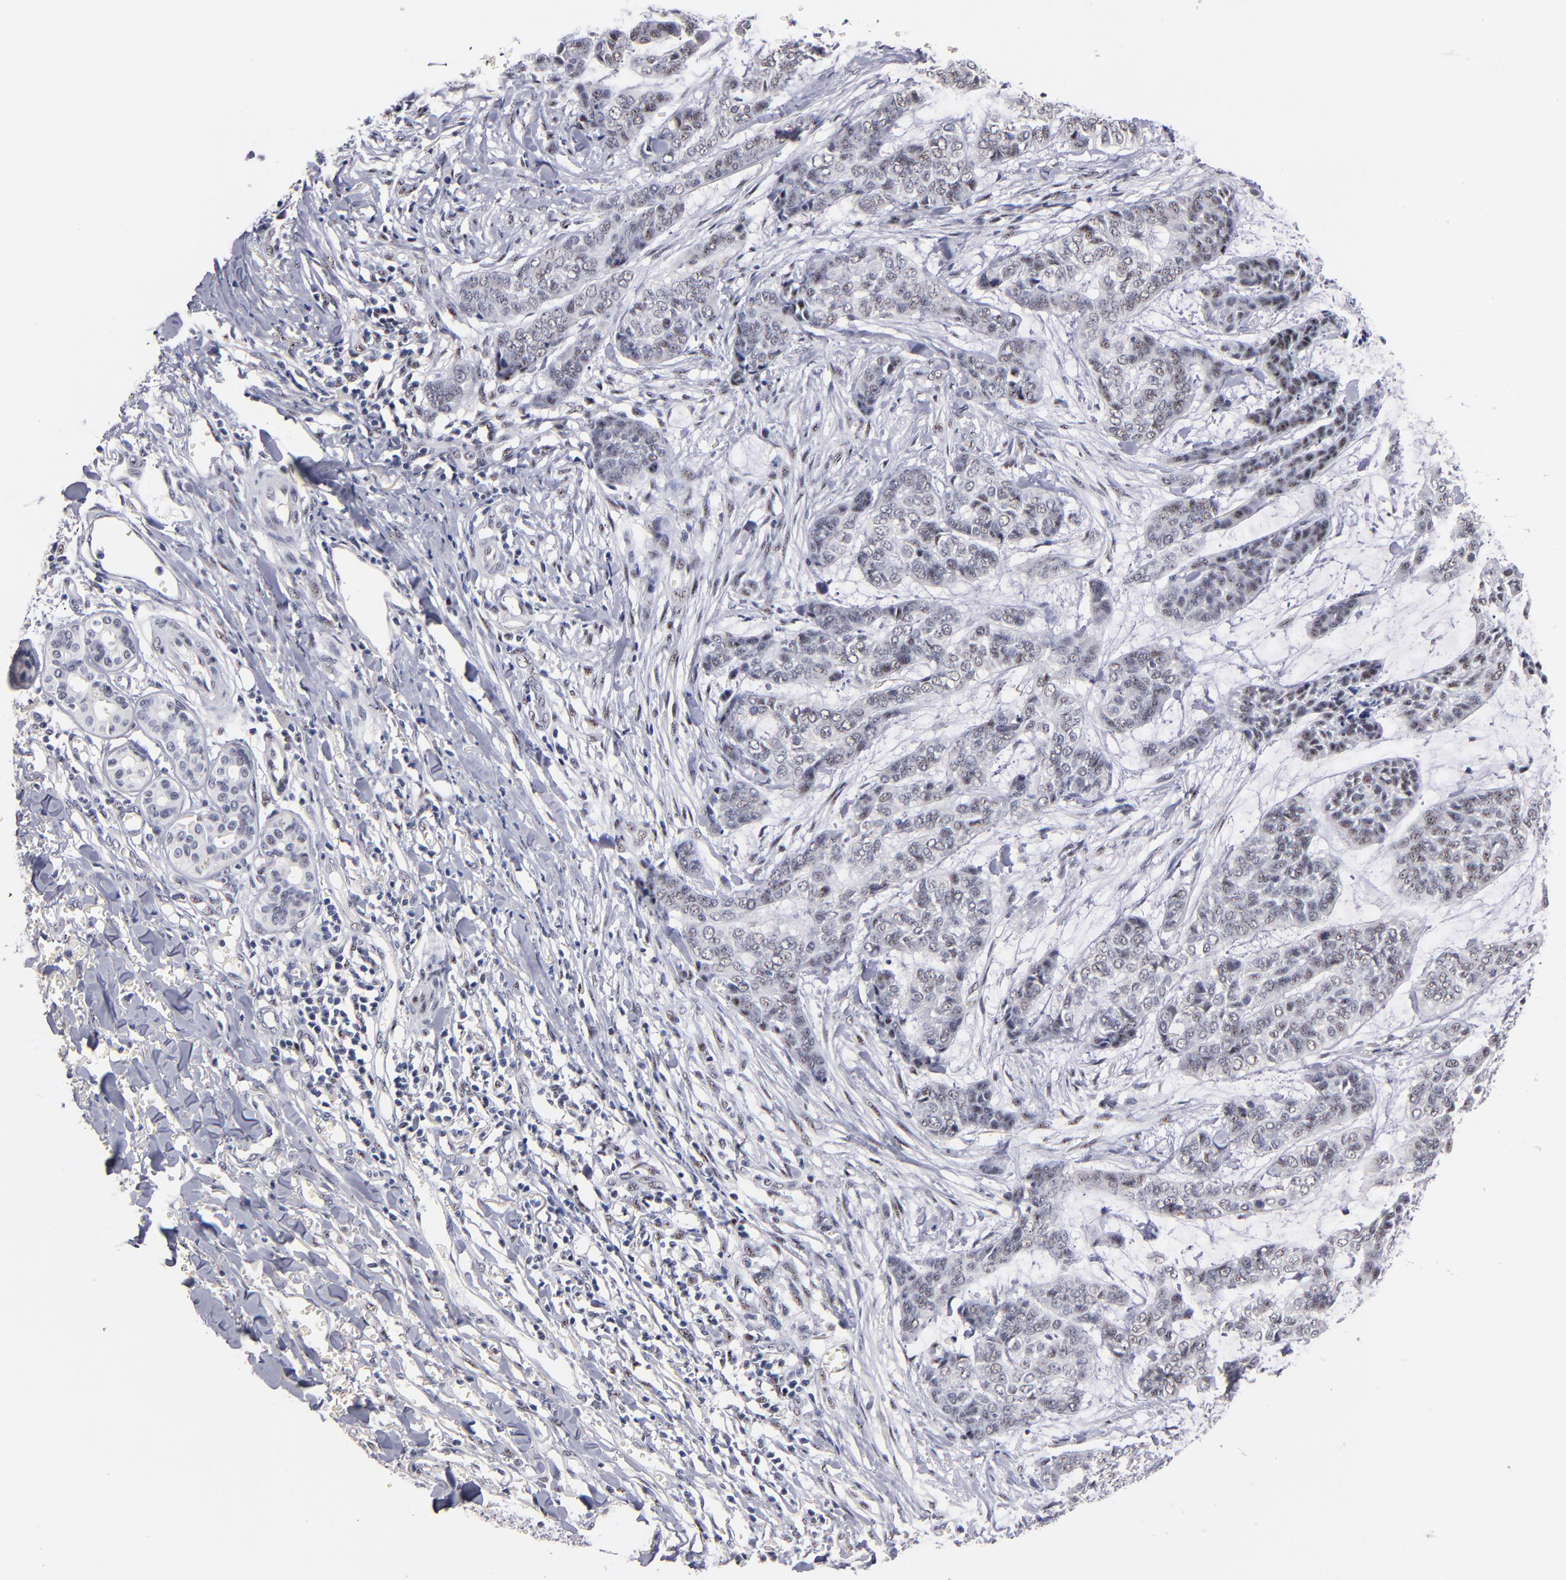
{"staining": {"intensity": "weak", "quantity": "25%-75%", "location": "nuclear"}, "tissue": "skin cancer", "cell_type": "Tumor cells", "image_type": "cancer", "snomed": [{"axis": "morphology", "description": "Basal cell carcinoma"}, {"axis": "topography", "description": "Skin"}], "caption": "Protein staining exhibits weak nuclear expression in about 25%-75% of tumor cells in skin cancer (basal cell carcinoma).", "gene": "RAF1", "patient": {"sex": "female", "age": 64}}